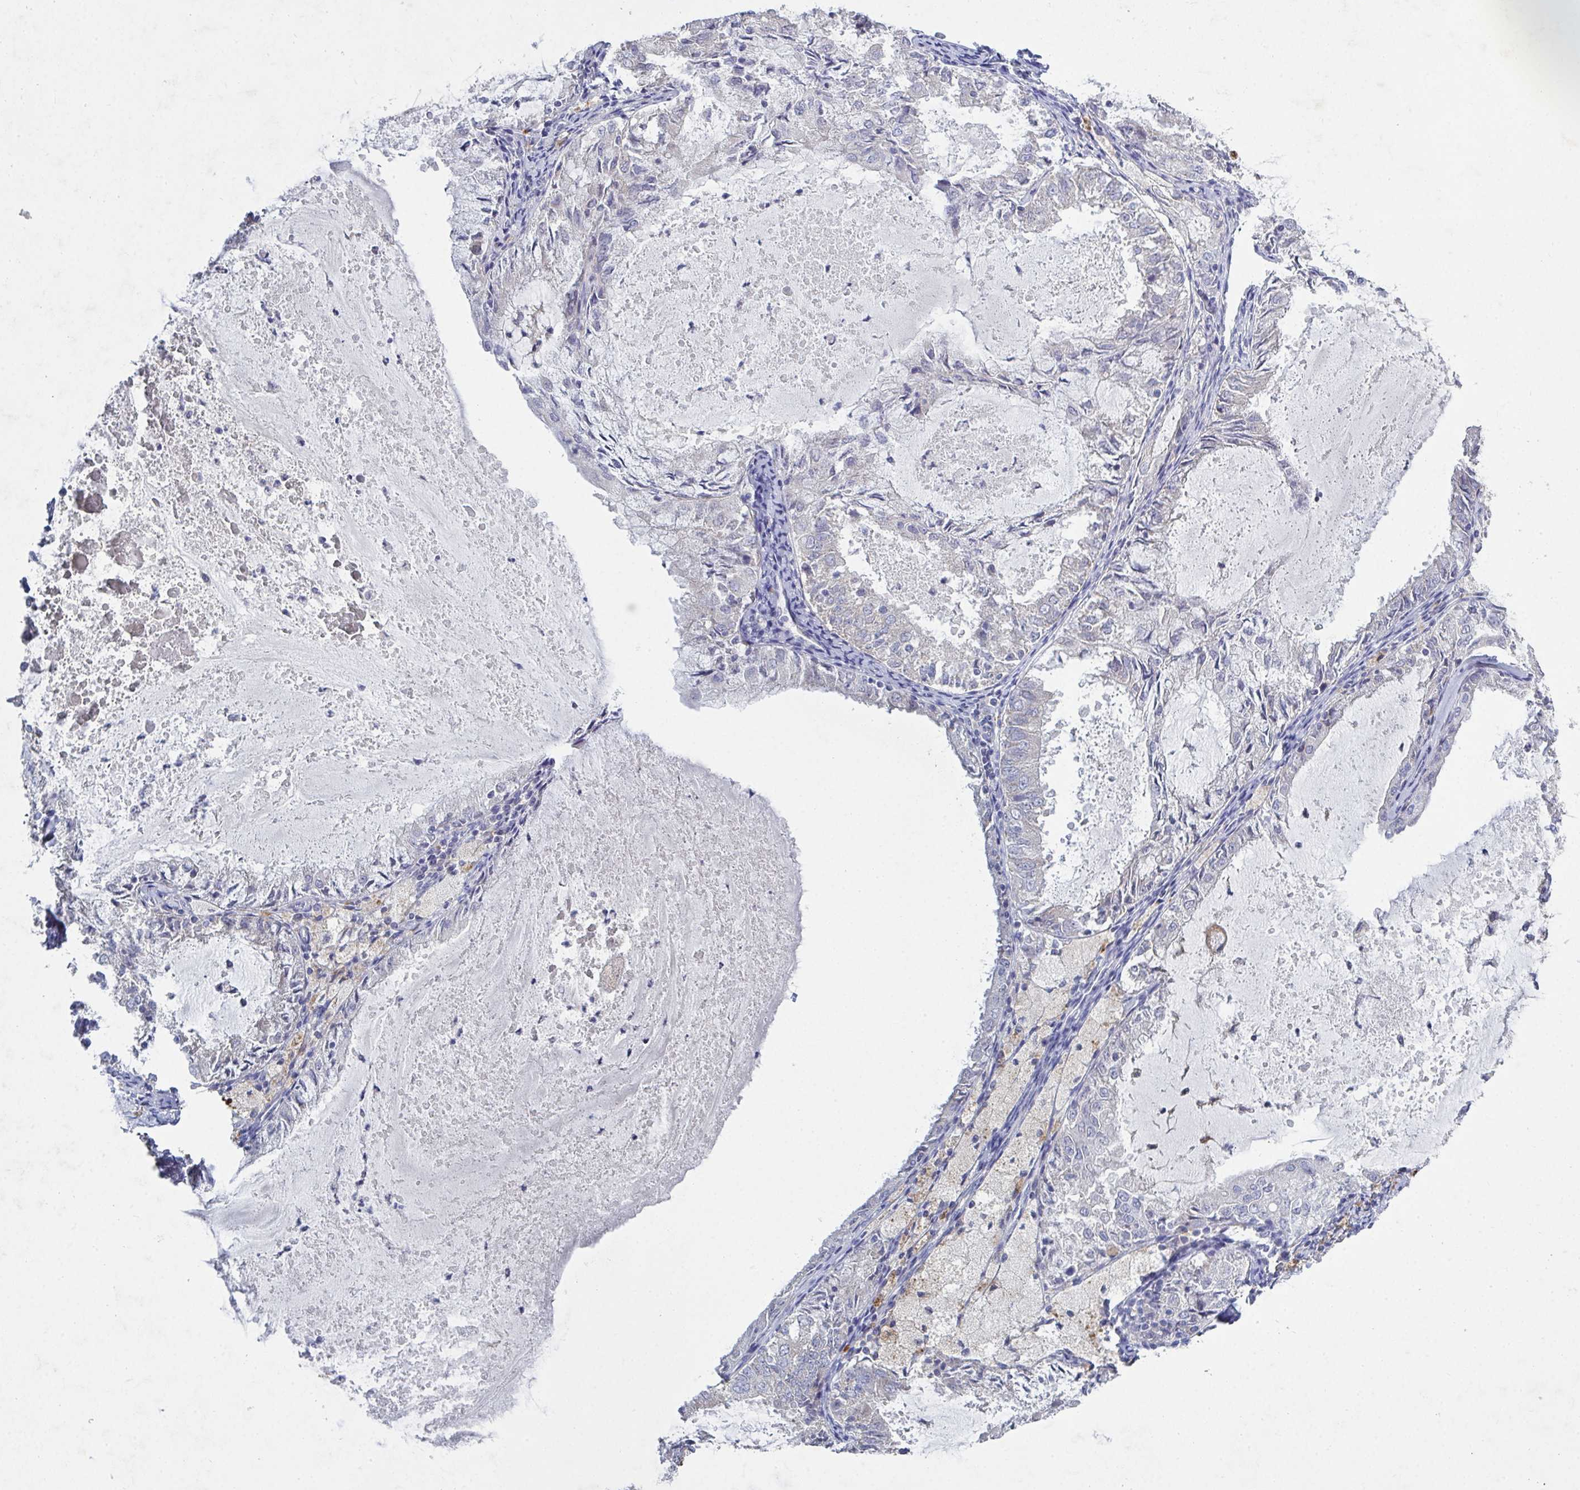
{"staining": {"intensity": "negative", "quantity": "none", "location": "none"}, "tissue": "endometrial cancer", "cell_type": "Tumor cells", "image_type": "cancer", "snomed": [{"axis": "morphology", "description": "Adenocarcinoma, NOS"}, {"axis": "topography", "description": "Endometrium"}], "caption": "There is no significant expression in tumor cells of endometrial adenocarcinoma.", "gene": "GALNT13", "patient": {"sex": "female", "age": 57}}